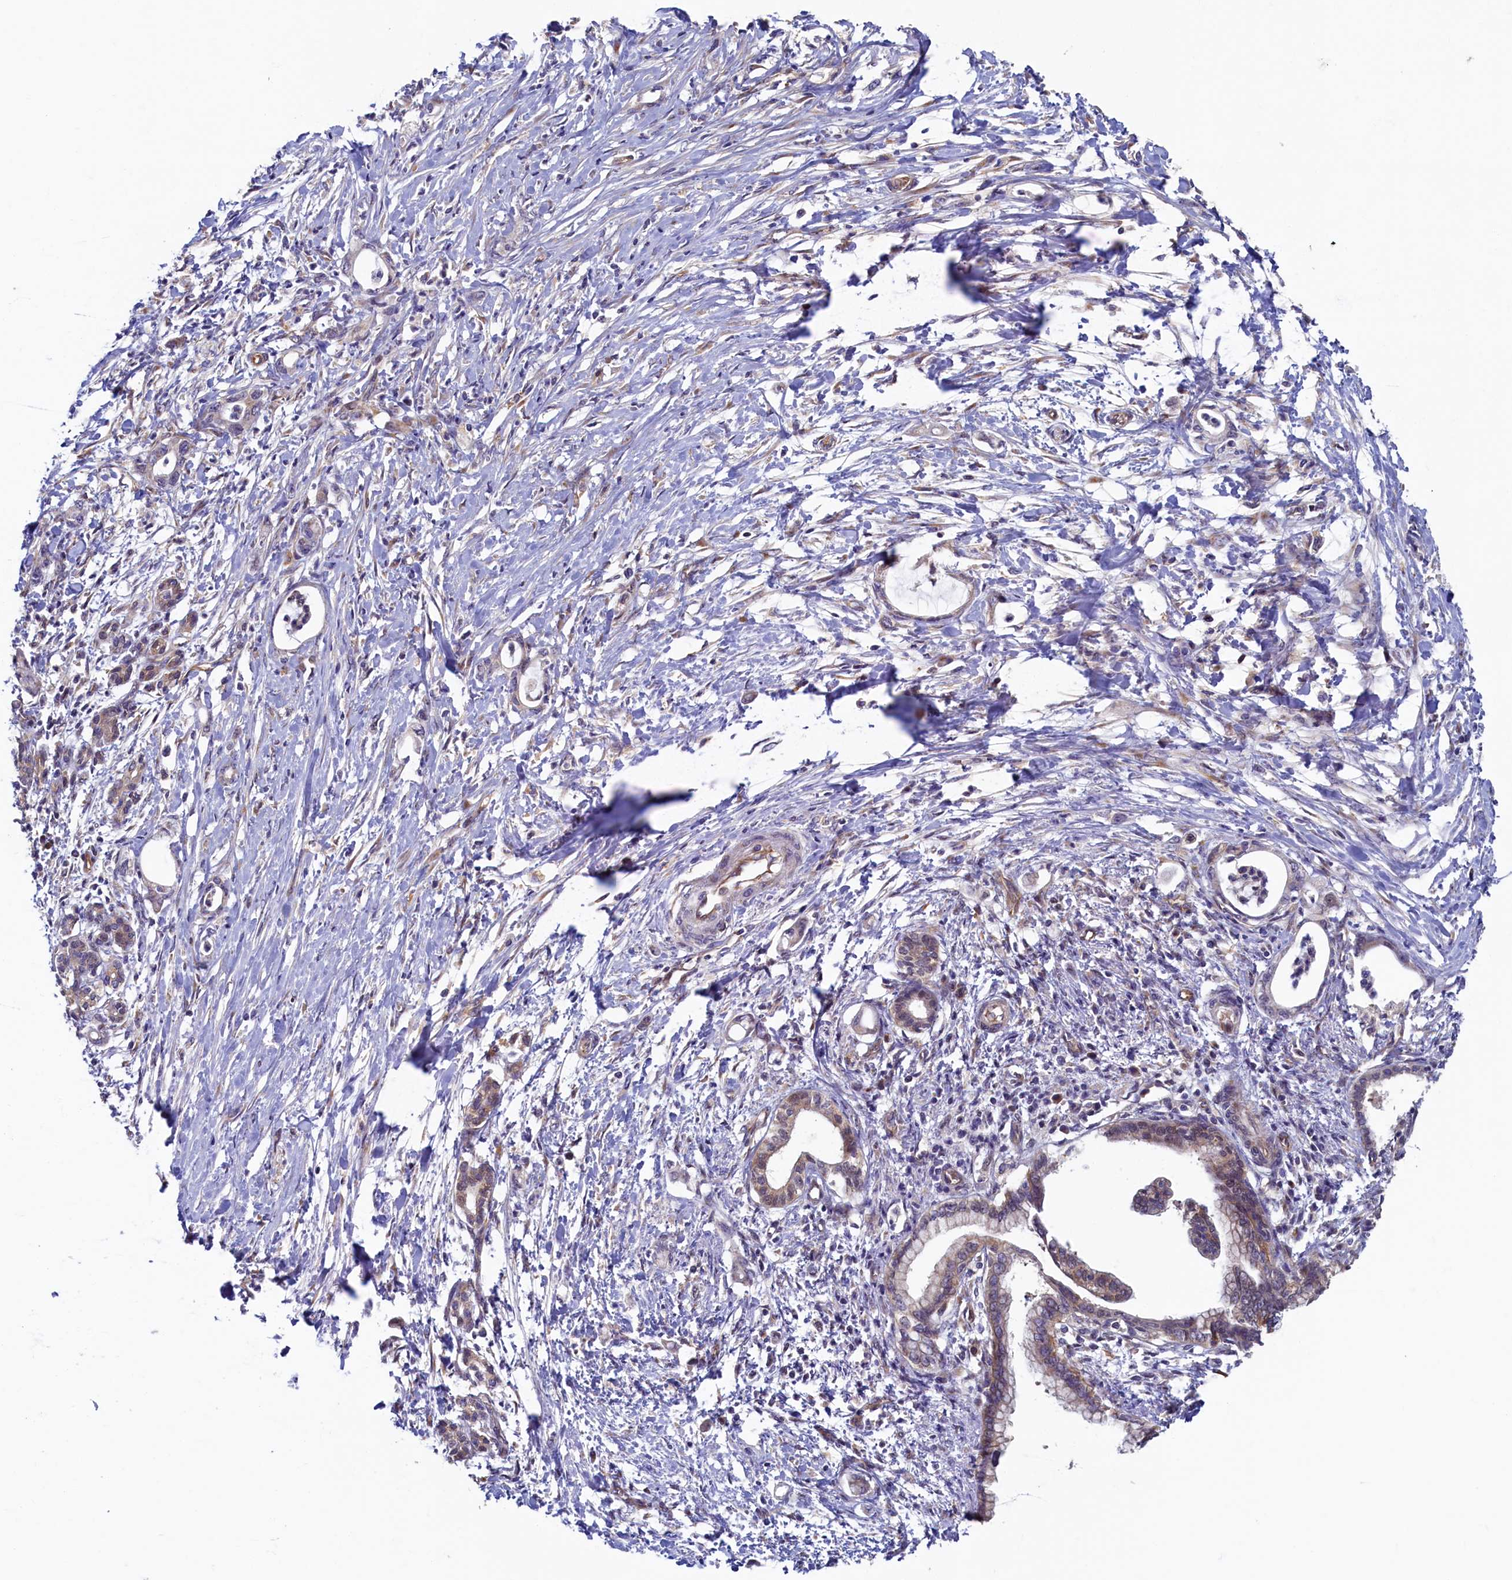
{"staining": {"intensity": "weak", "quantity": "<25%", "location": "cytoplasmic/membranous"}, "tissue": "pancreatic cancer", "cell_type": "Tumor cells", "image_type": "cancer", "snomed": [{"axis": "morphology", "description": "Adenocarcinoma, NOS"}, {"axis": "topography", "description": "Pancreas"}], "caption": "DAB immunohistochemical staining of human adenocarcinoma (pancreatic) demonstrates no significant expression in tumor cells.", "gene": "STX12", "patient": {"sex": "female", "age": 55}}